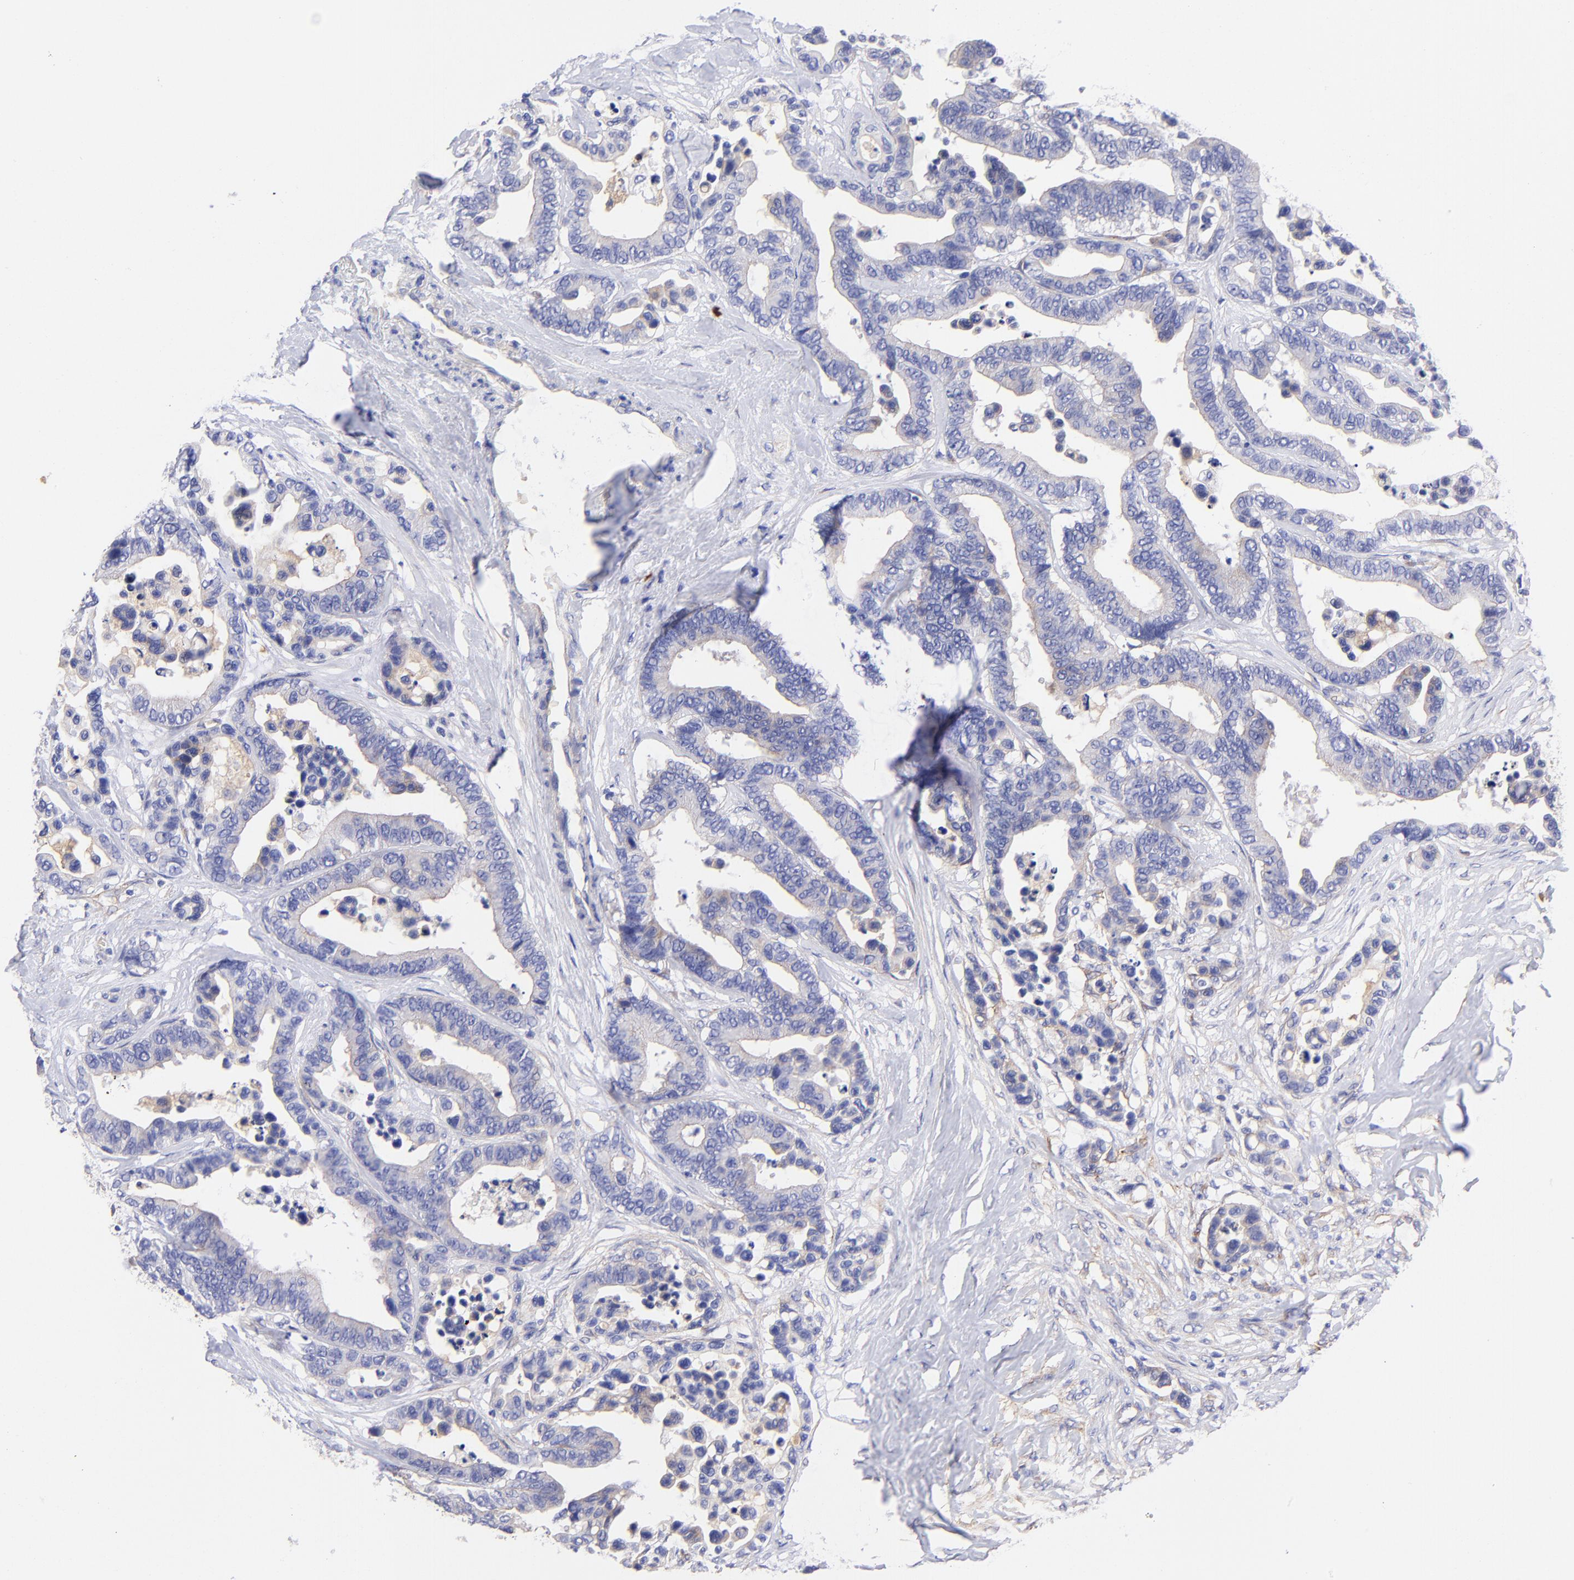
{"staining": {"intensity": "weak", "quantity": "<25%", "location": "cytoplasmic/membranous"}, "tissue": "colorectal cancer", "cell_type": "Tumor cells", "image_type": "cancer", "snomed": [{"axis": "morphology", "description": "Adenocarcinoma, NOS"}, {"axis": "topography", "description": "Colon"}], "caption": "Immunohistochemistry (IHC) image of neoplastic tissue: colorectal adenocarcinoma stained with DAB (3,3'-diaminobenzidine) reveals no significant protein expression in tumor cells.", "gene": "PPFIBP1", "patient": {"sex": "male", "age": 82}}